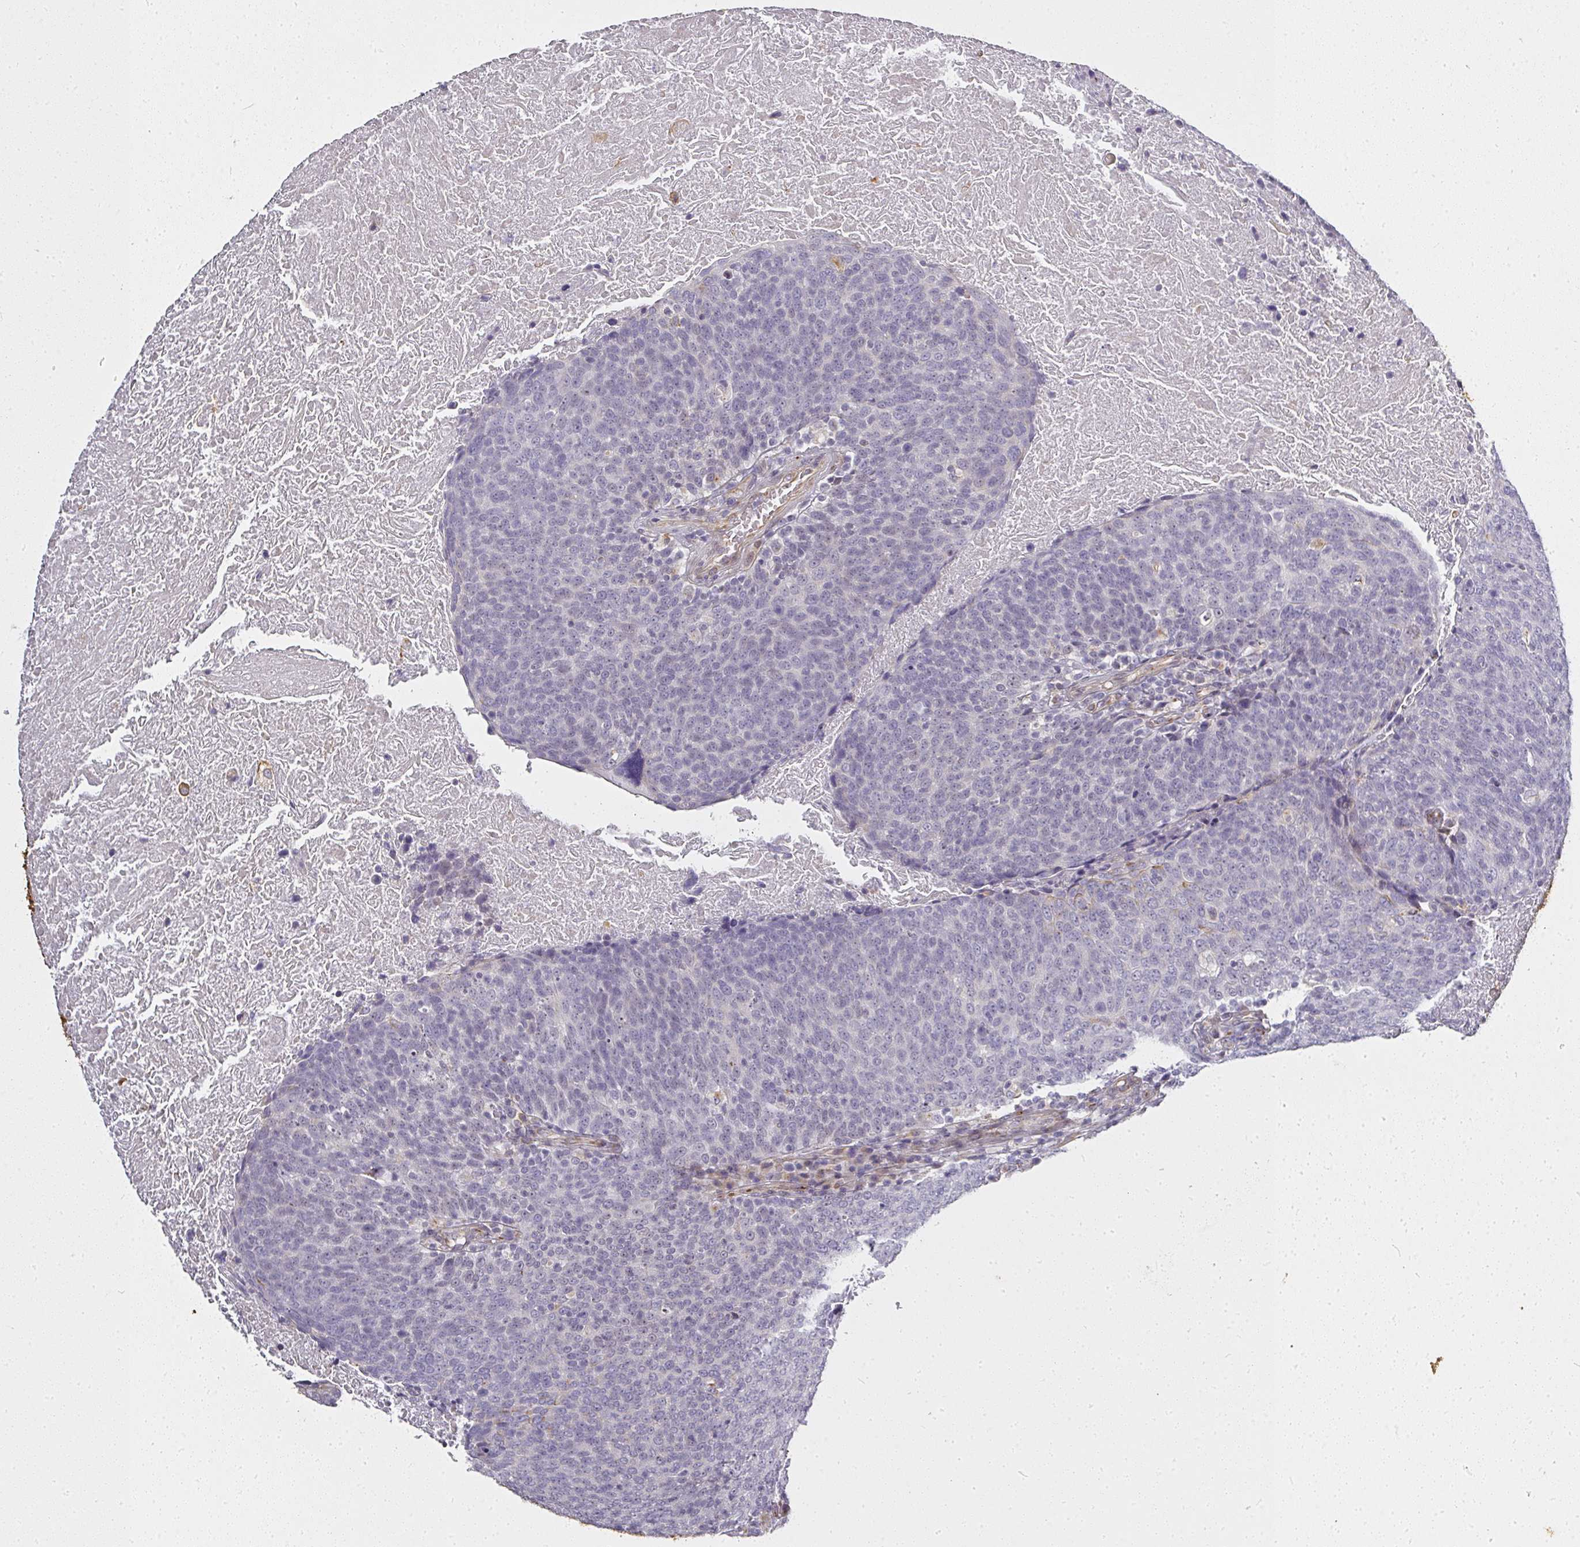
{"staining": {"intensity": "negative", "quantity": "none", "location": "none"}, "tissue": "head and neck cancer", "cell_type": "Tumor cells", "image_type": "cancer", "snomed": [{"axis": "morphology", "description": "Squamous cell carcinoma, NOS"}, {"axis": "morphology", "description": "Squamous cell carcinoma, metastatic, NOS"}, {"axis": "topography", "description": "Lymph node"}, {"axis": "topography", "description": "Head-Neck"}], "caption": "The image exhibits no staining of tumor cells in squamous cell carcinoma (head and neck).", "gene": "ATP8B2", "patient": {"sex": "male", "age": 62}}